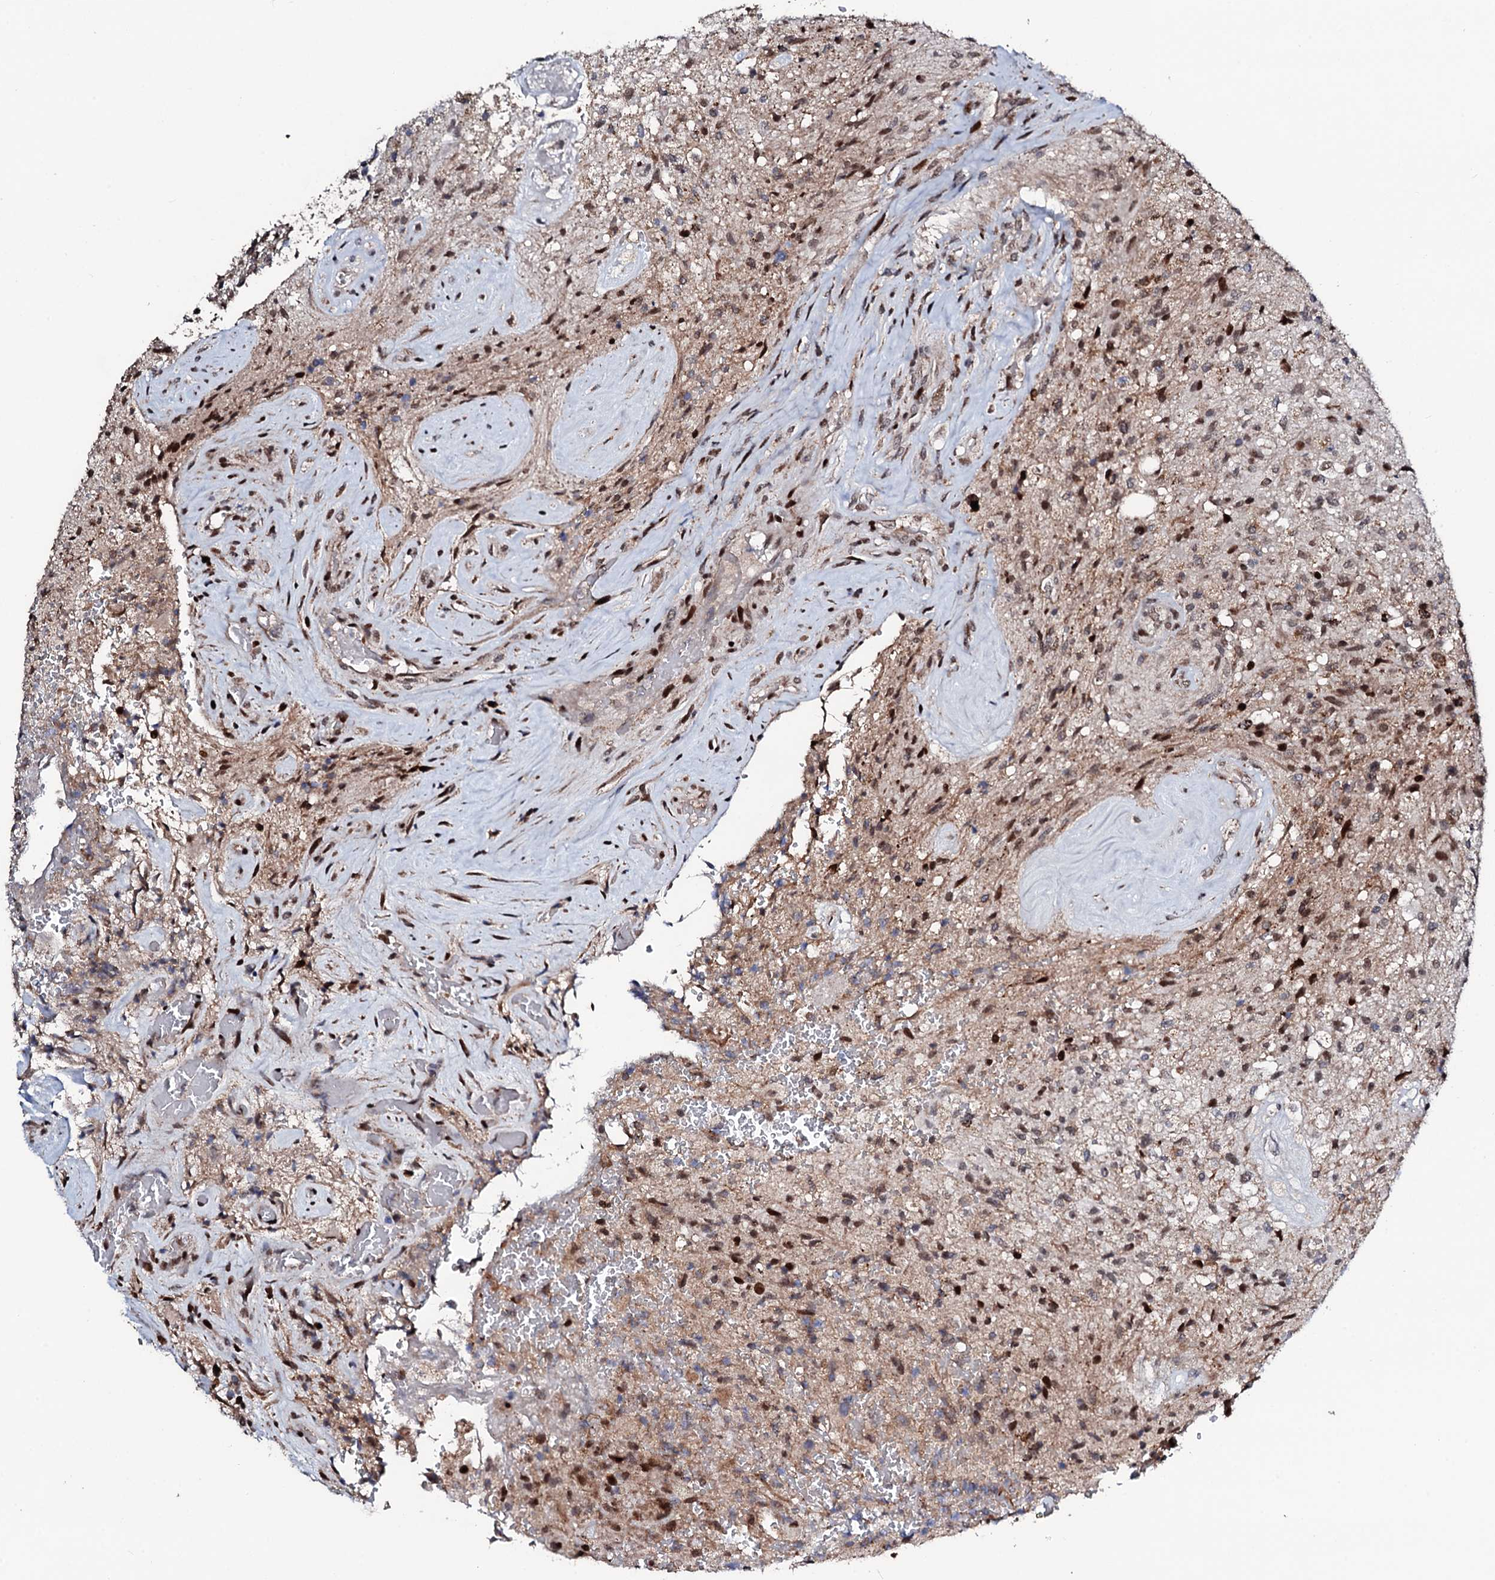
{"staining": {"intensity": "moderate", "quantity": "25%-75%", "location": "nuclear"}, "tissue": "glioma", "cell_type": "Tumor cells", "image_type": "cancer", "snomed": [{"axis": "morphology", "description": "Glioma, malignant, High grade"}, {"axis": "topography", "description": "Brain"}], "caption": "Immunohistochemistry (DAB (3,3'-diaminobenzidine)) staining of glioma reveals moderate nuclear protein expression in approximately 25%-75% of tumor cells.", "gene": "KIF18A", "patient": {"sex": "male", "age": 56}}